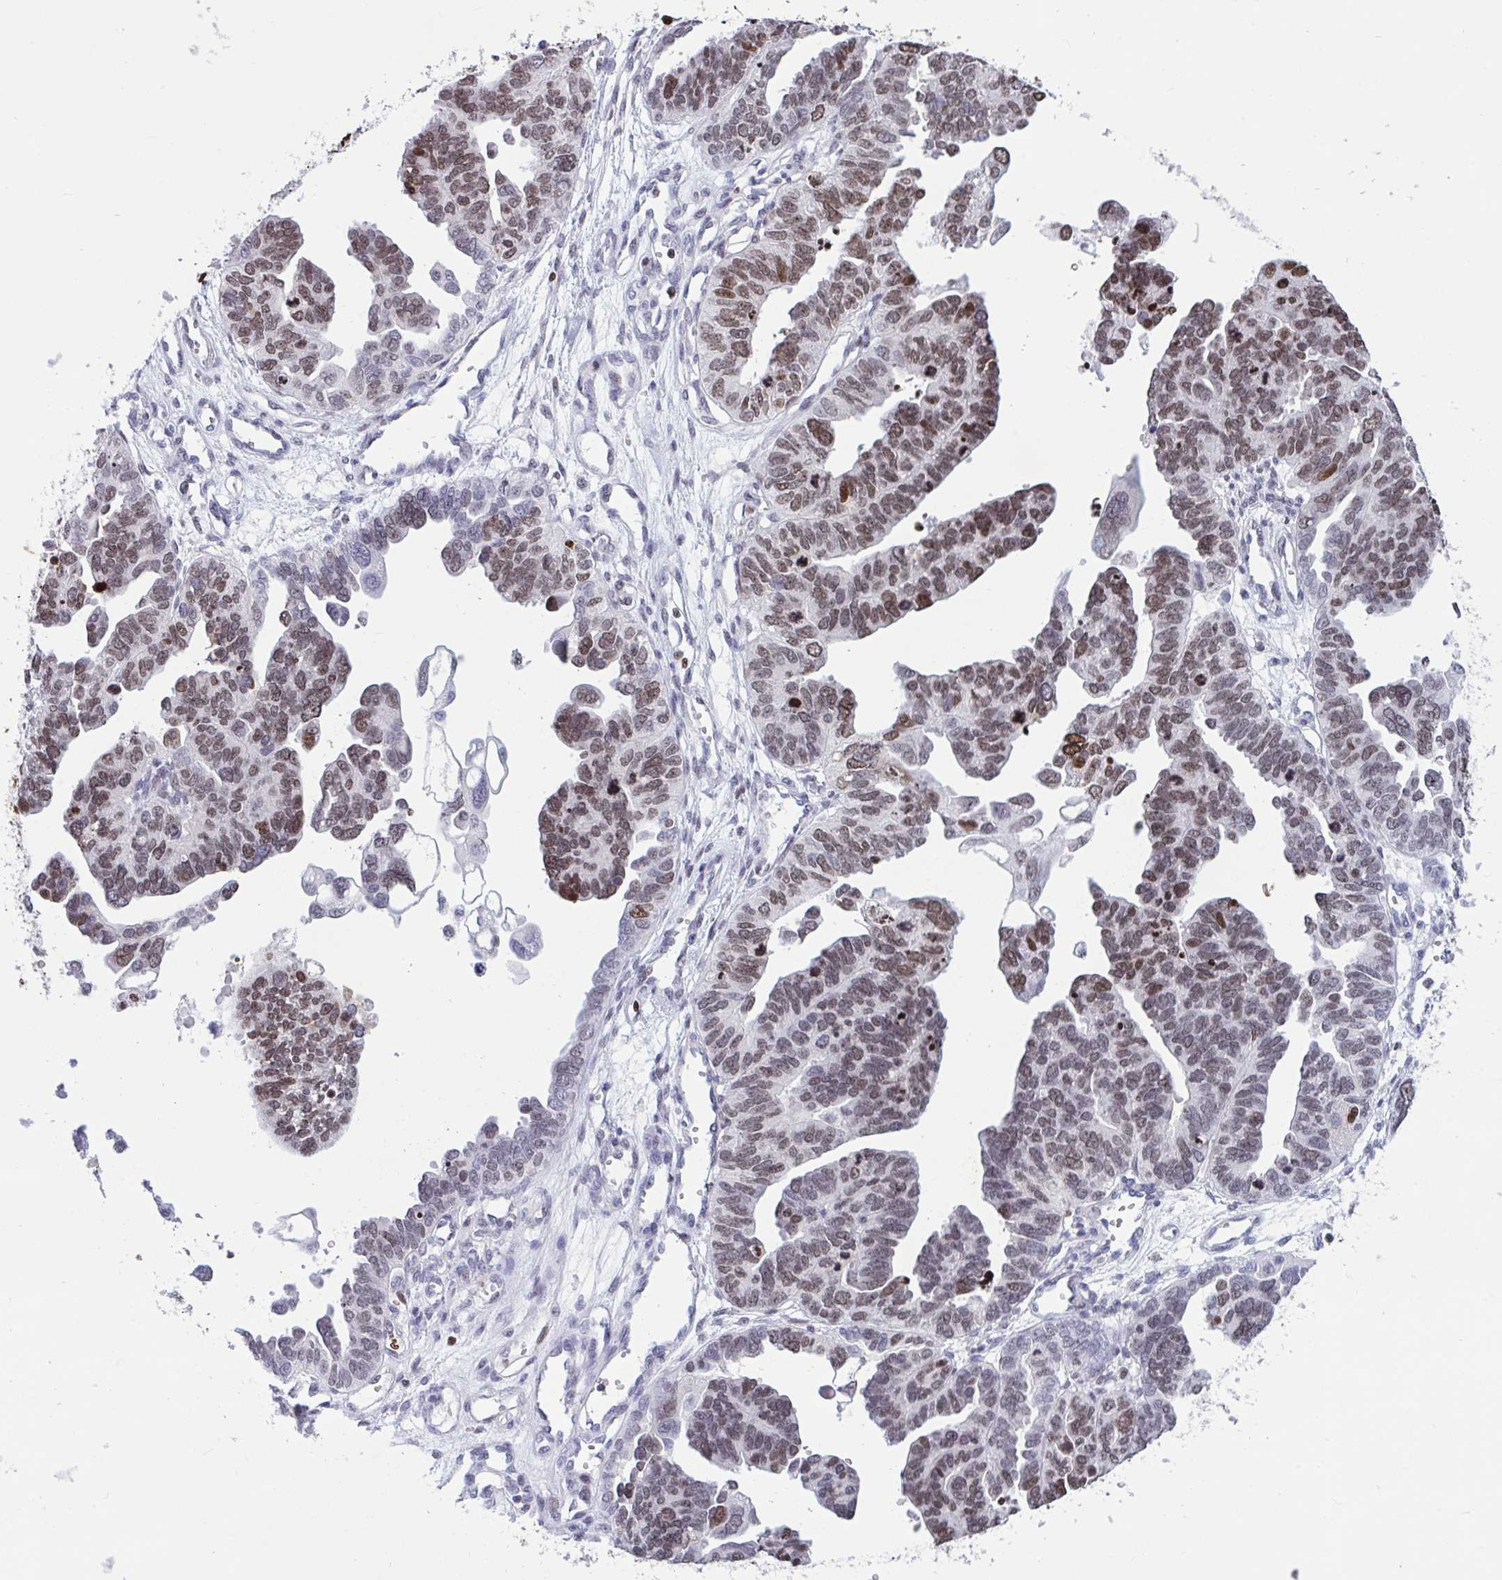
{"staining": {"intensity": "weak", "quantity": "25%-75%", "location": "nuclear"}, "tissue": "ovarian cancer", "cell_type": "Tumor cells", "image_type": "cancer", "snomed": [{"axis": "morphology", "description": "Cystadenocarcinoma, serous, NOS"}, {"axis": "topography", "description": "Ovary"}], "caption": "An immunohistochemistry photomicrograph of tumor tissue is shown. Protein staining in brown highlights weak nuclear positivity in ovarian serous cystadenocarcinoma within tumor cells.", "gene": "HMGB2", "patient": {"sex": "female", "age": 51}}